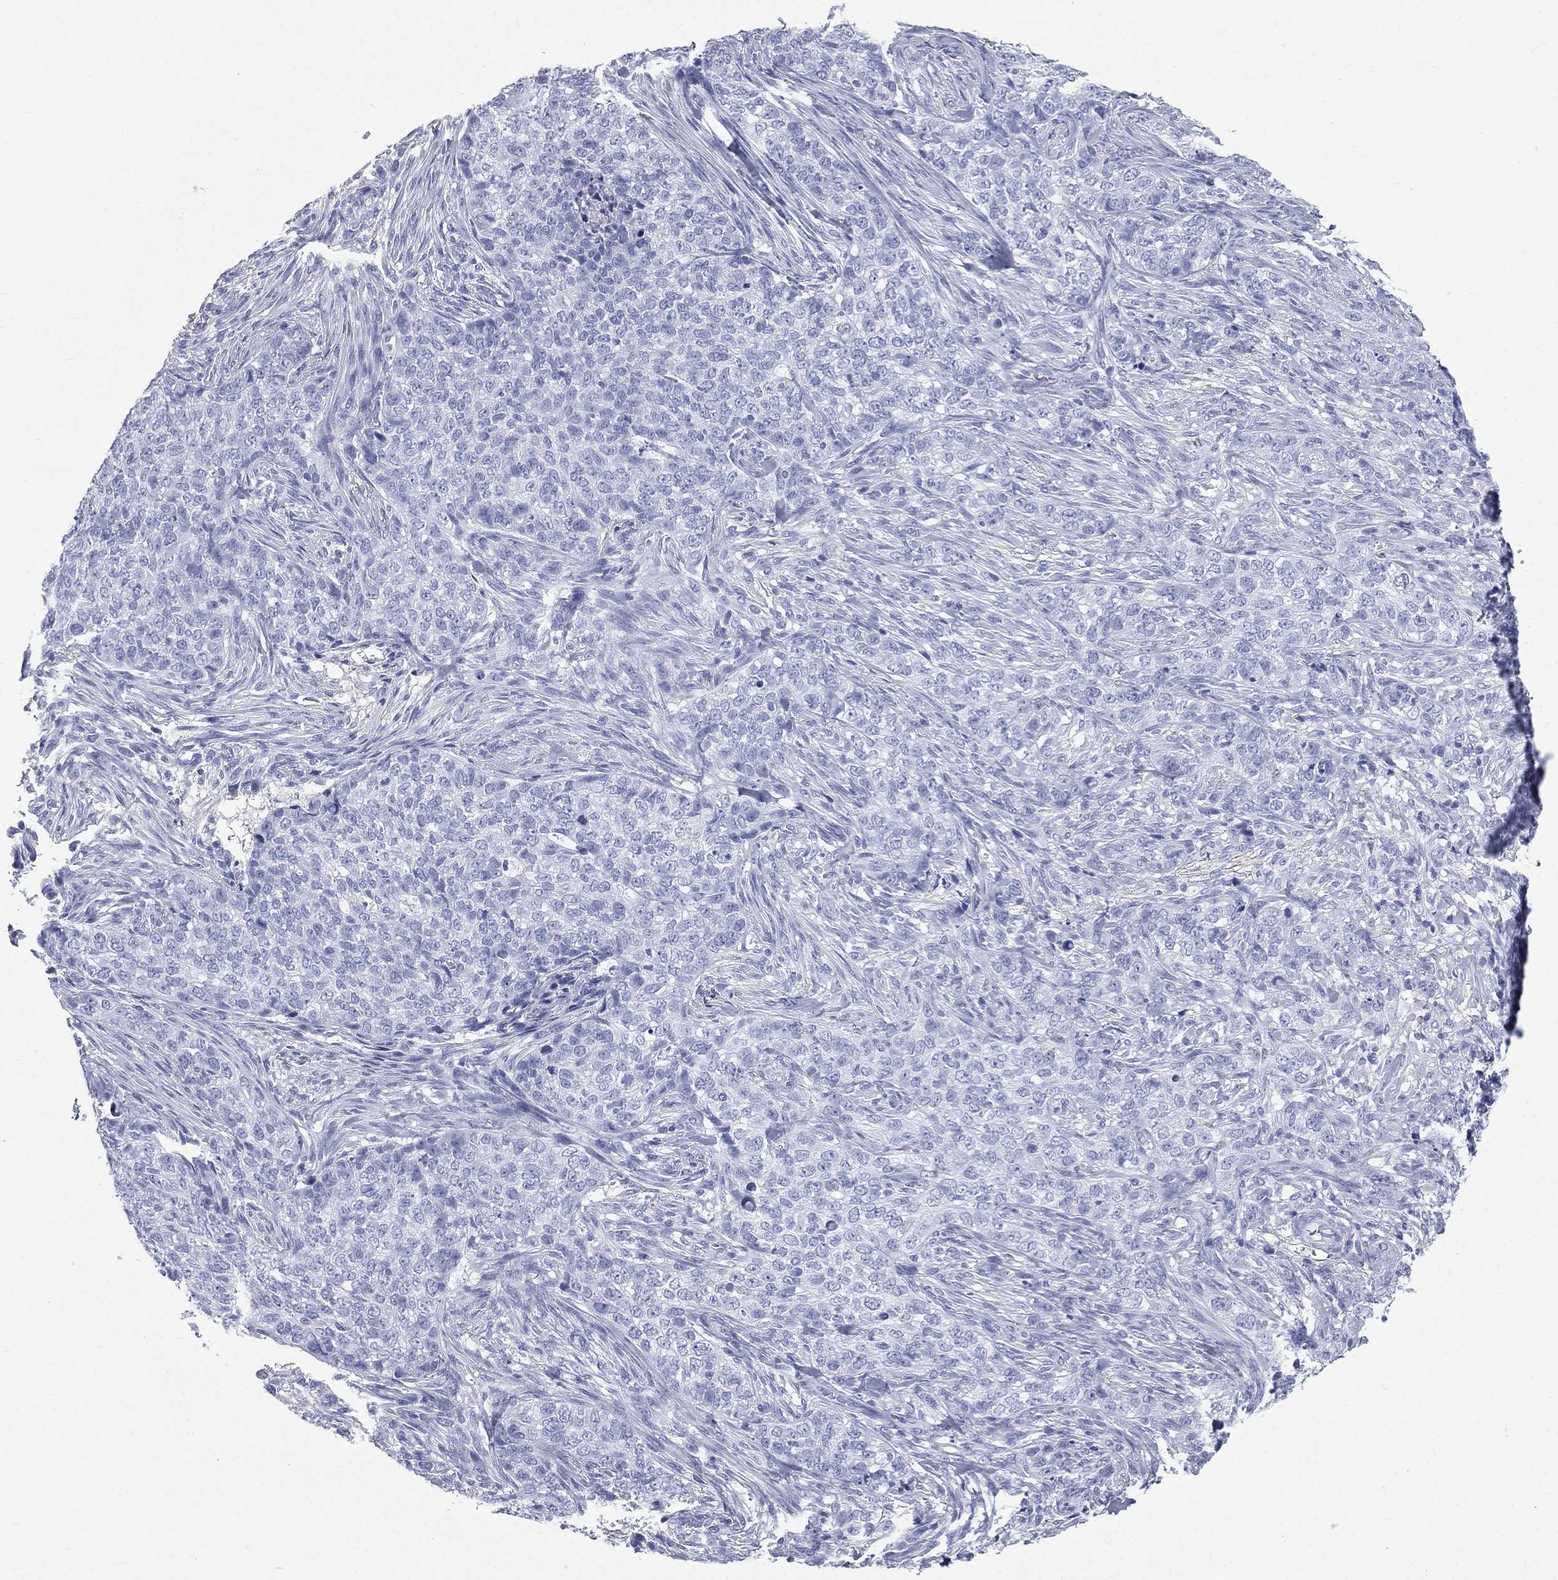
{"staining": {"intensity": "negative", "quantity": "none", "location": "none"}, "tissue": "skin cancer", "cell_type": "Tumor cells", "image_type": "cancer", "snomed": [{"axis": "morphology", "description": "Basal cell carcinoma"}, {"axis": "topography", "description": "Skin"}], "caption": "Immunohistochemical staining of basal cell carcinoma (skin) exhibits no significant expression in tumor cells.", "gene": "HP", "patient": {"sex": "female", "age": 69}}